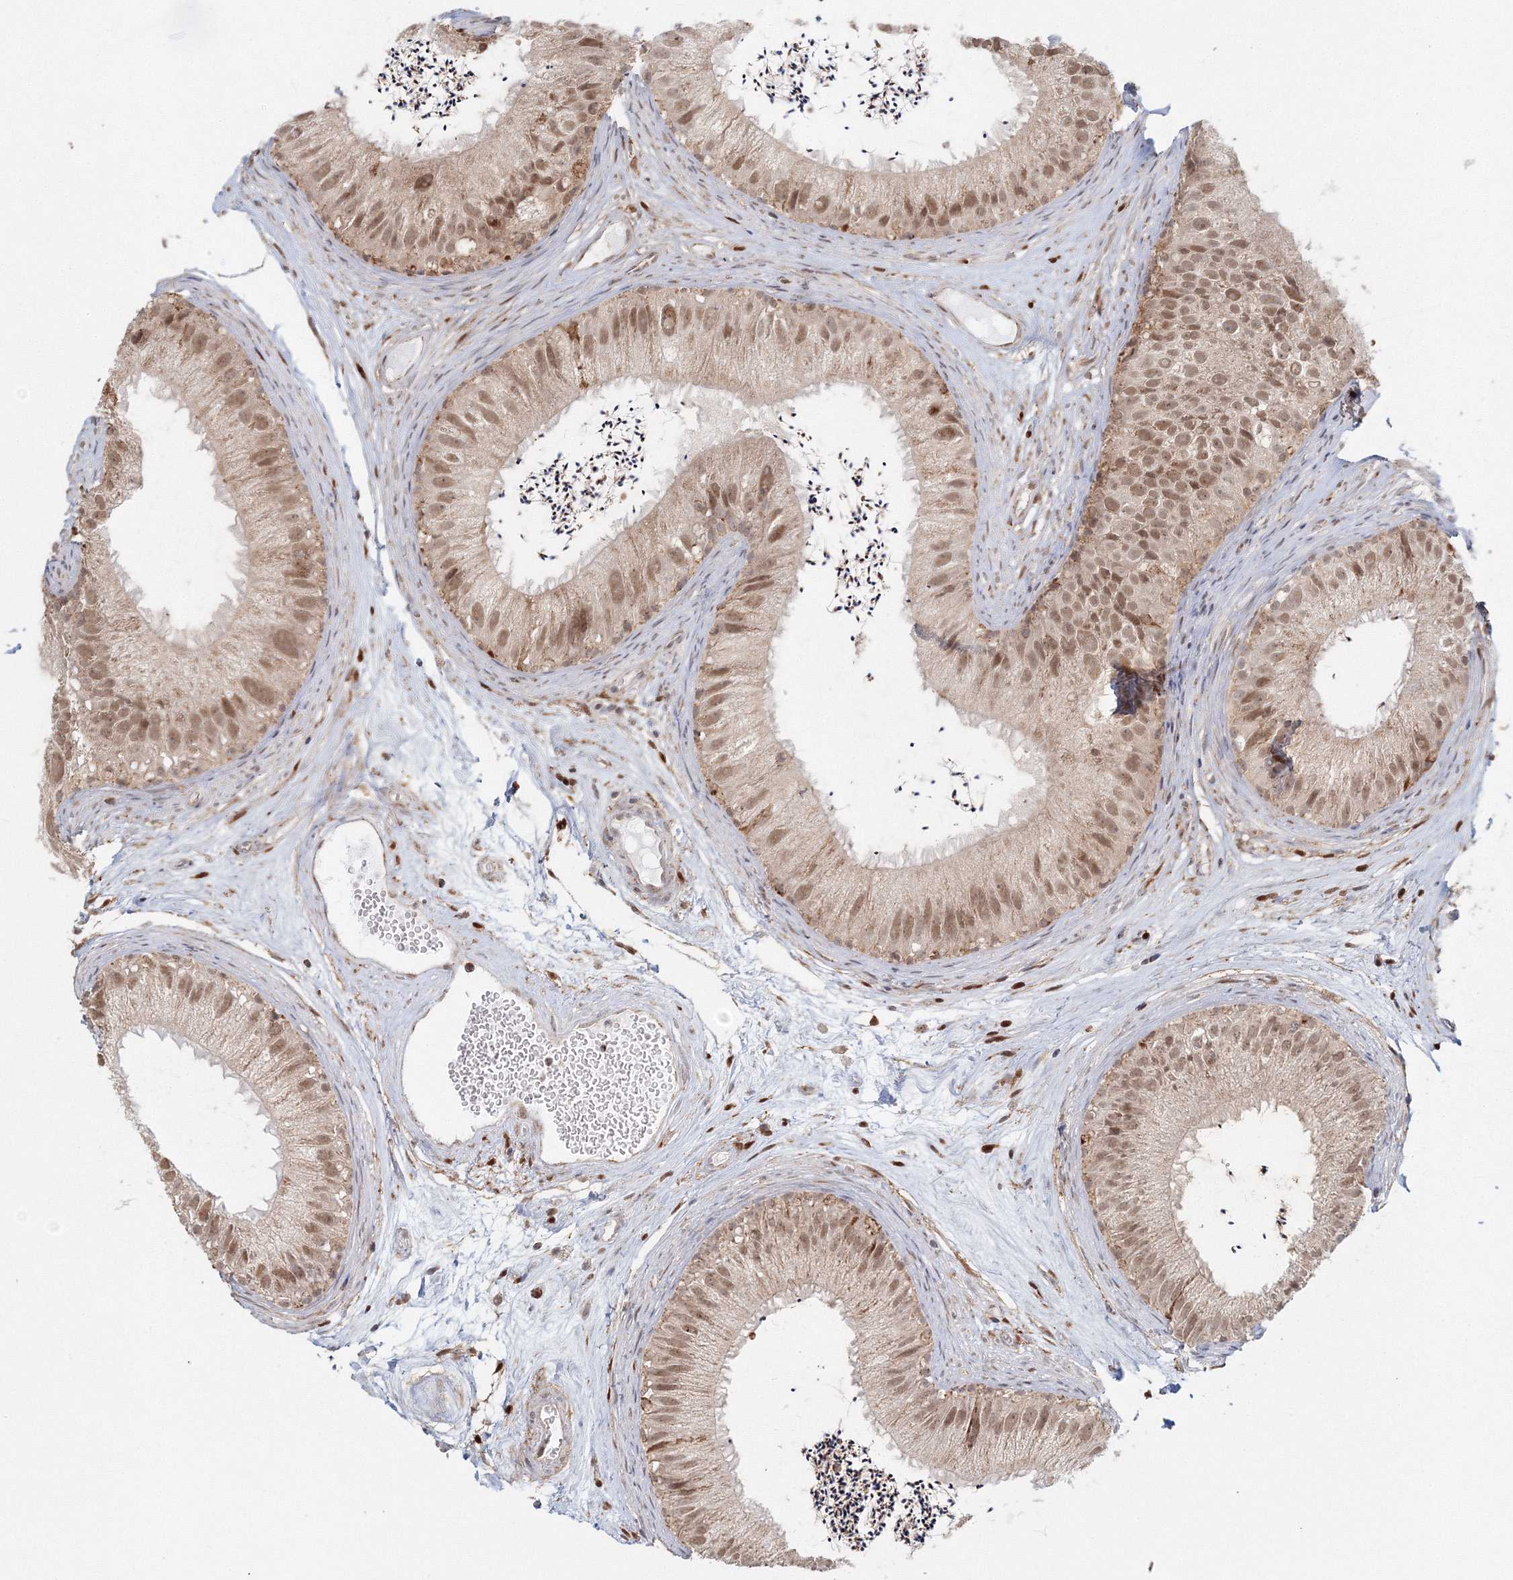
{"staining": {"intensity": "moderate", "quantity": "25%-75%", "location": "nuclear"}, "tissue": "epididymis", "cell_type": "Glandular cells", "image_type": "normal", "snomed": [{"axis": "morphology", "description": "Normal tissue, NOS"}, {"axis": "topography", "description": "Epididymis"}], "caption": "A histopathology image of epididymis stained for a protein displays moderate nuclear brown staining in glandular cells. The staining is performed using DAB (3,3'-diaminobenzidine) brown chromogen to label protein expression. The nuclei are counter-stained blue using hematoxylin.", "gene": "PSMD6", "patient": {"sex": "male", "age": 77}}